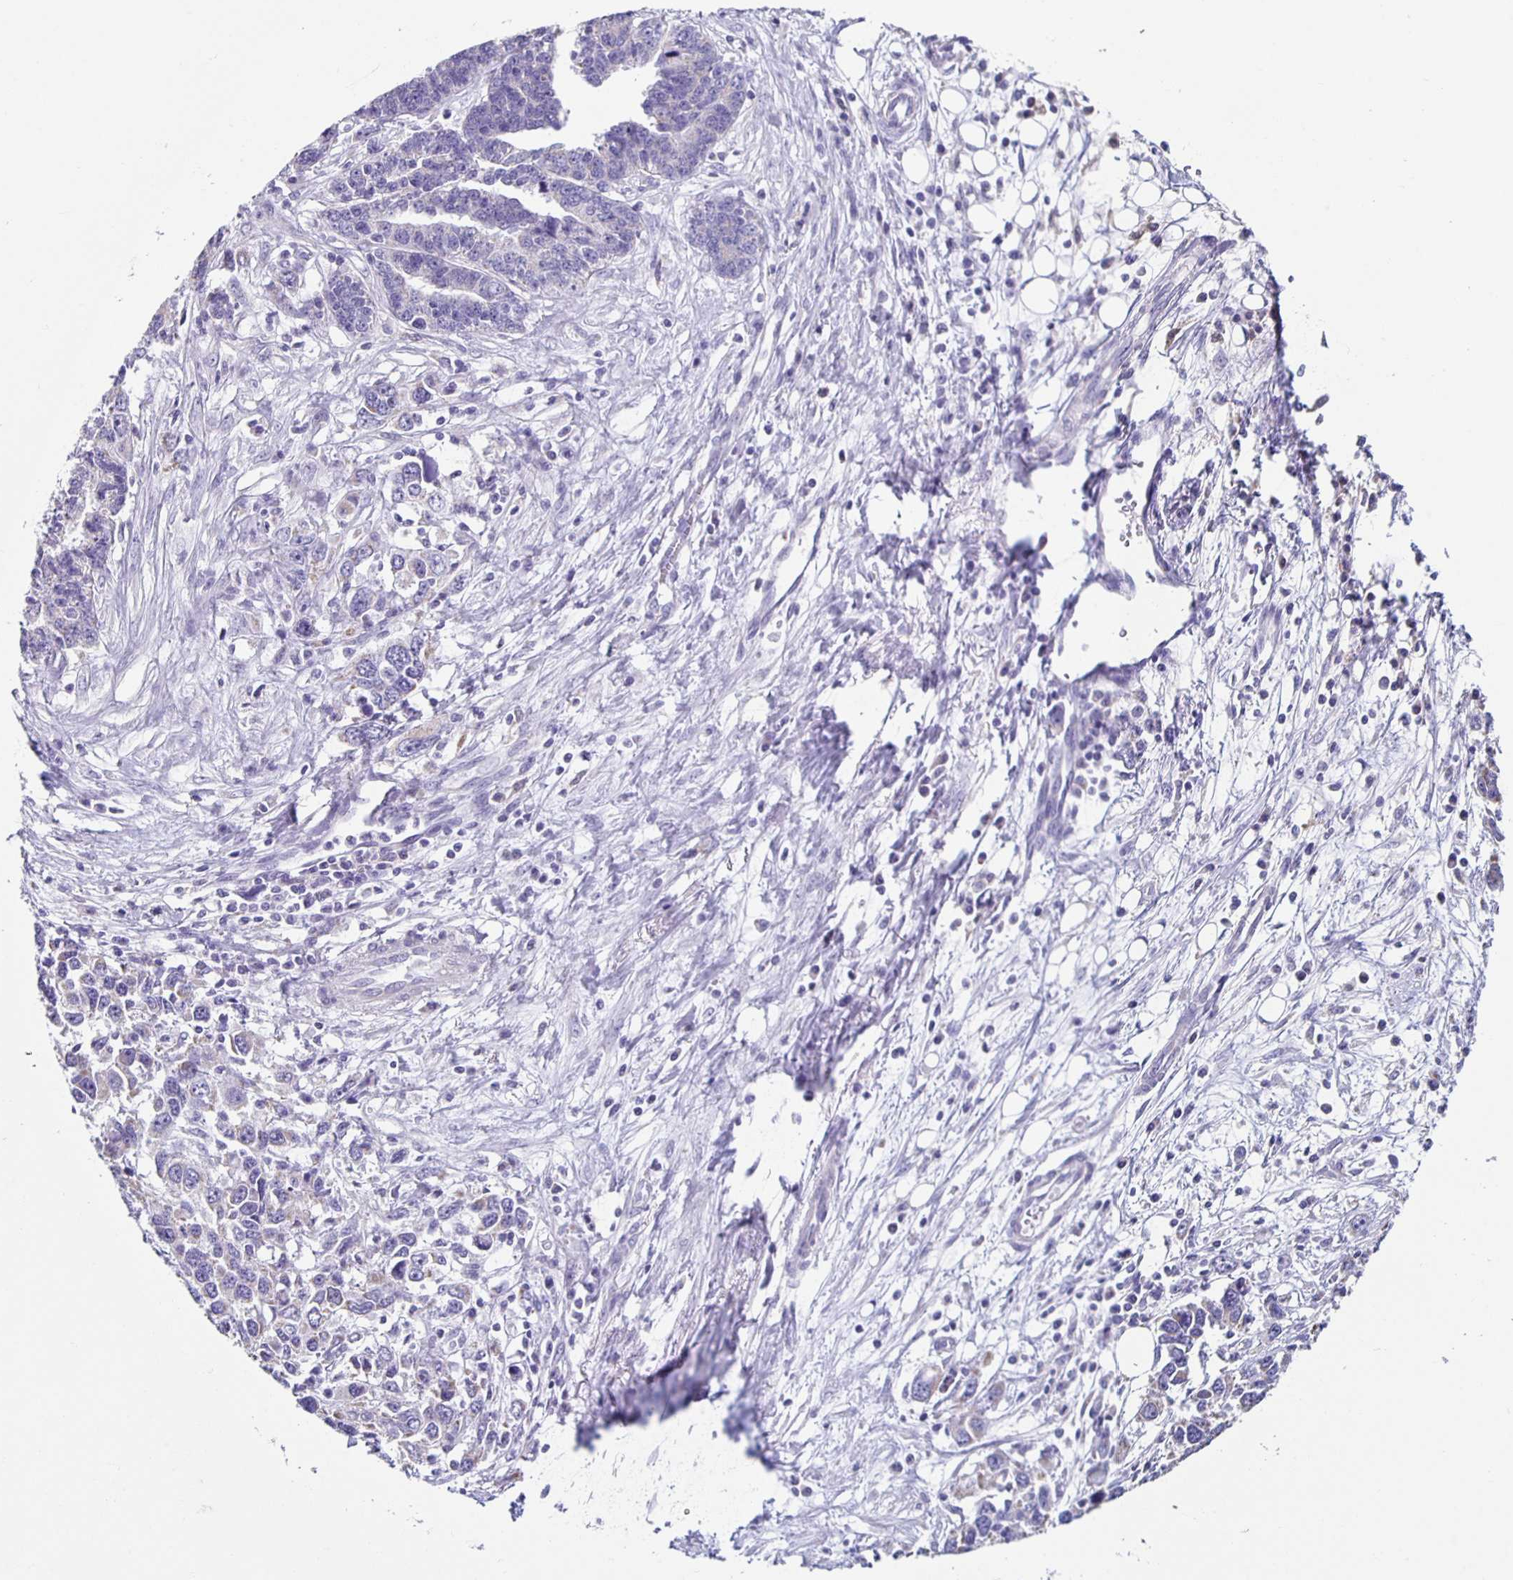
{"staining": {"intensity": "negative", "quantity": "none", "location": "none"}, "tissue": "ovarian cancer", "cell_type": "Tumor cells", "image_type": "cancer", "snomed": [{"axis": "morphology", "description": "Cystadenocarcinoma, serous, NOS"}, {"axis": "topography", "description": "Ovary"}], "caption": "Protein analysis of ovarian serous cystadenocarcinoma shows no significant staining in tumor cells.", "gene": "TPPP", "patient": {"sex": "female", "age": 76}}